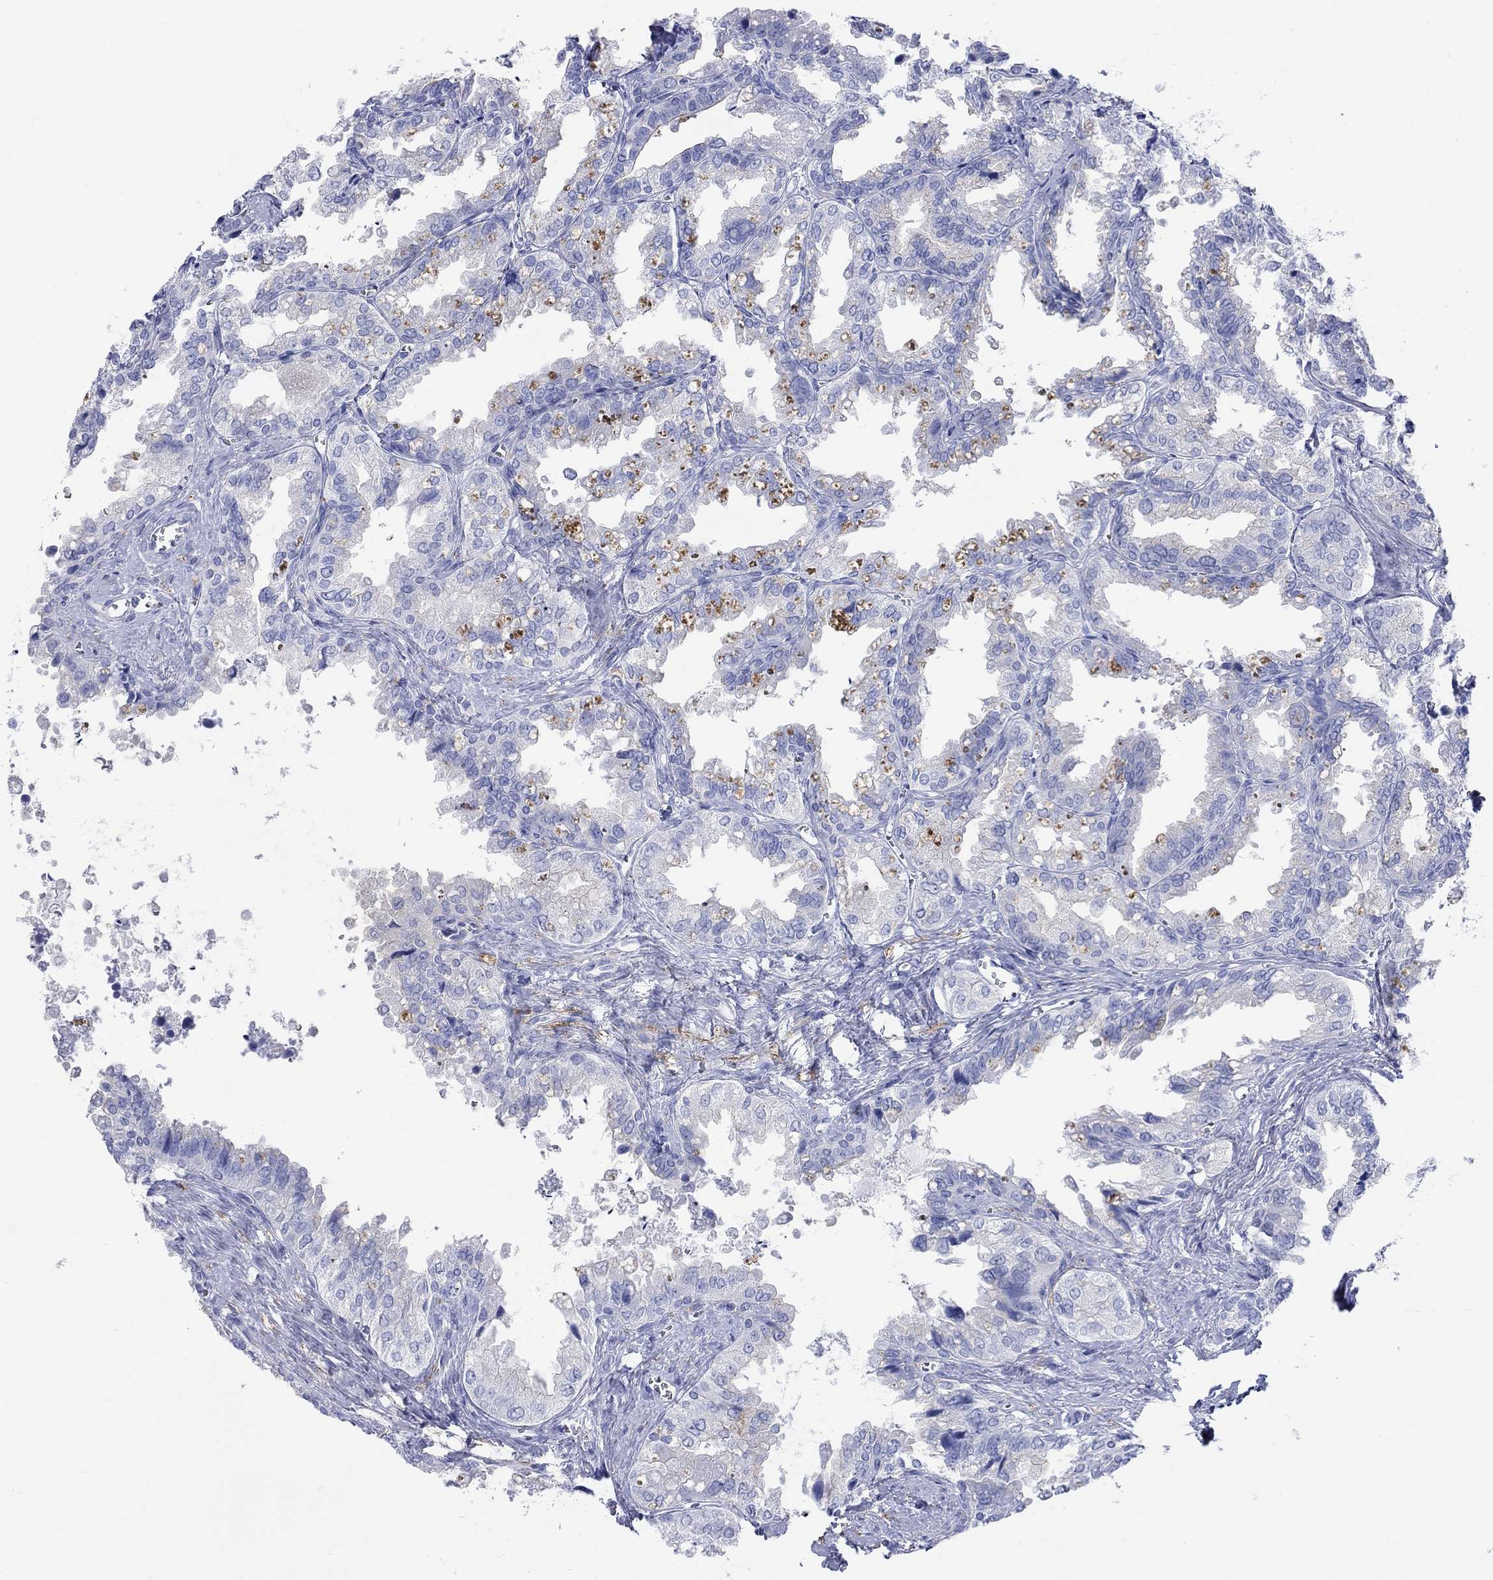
{"staining": {"intensity": "negative", "quantity": "none", "location": "none"}, "tissue": "seminal vesicle", "cell_type": "Glandular cells", "image_type": "normal", "snomed": [{"axis": "morphology", "description": "Normal tissue, NOS"}, {"axis": "topography", "description": "Seminal veicle"}], "caption": "A photomicrograph of human seminal vesicle is negative for staining in glandular cells.", "gene": "SPATA9", "patient": {"sex": "male", "age": 67}}